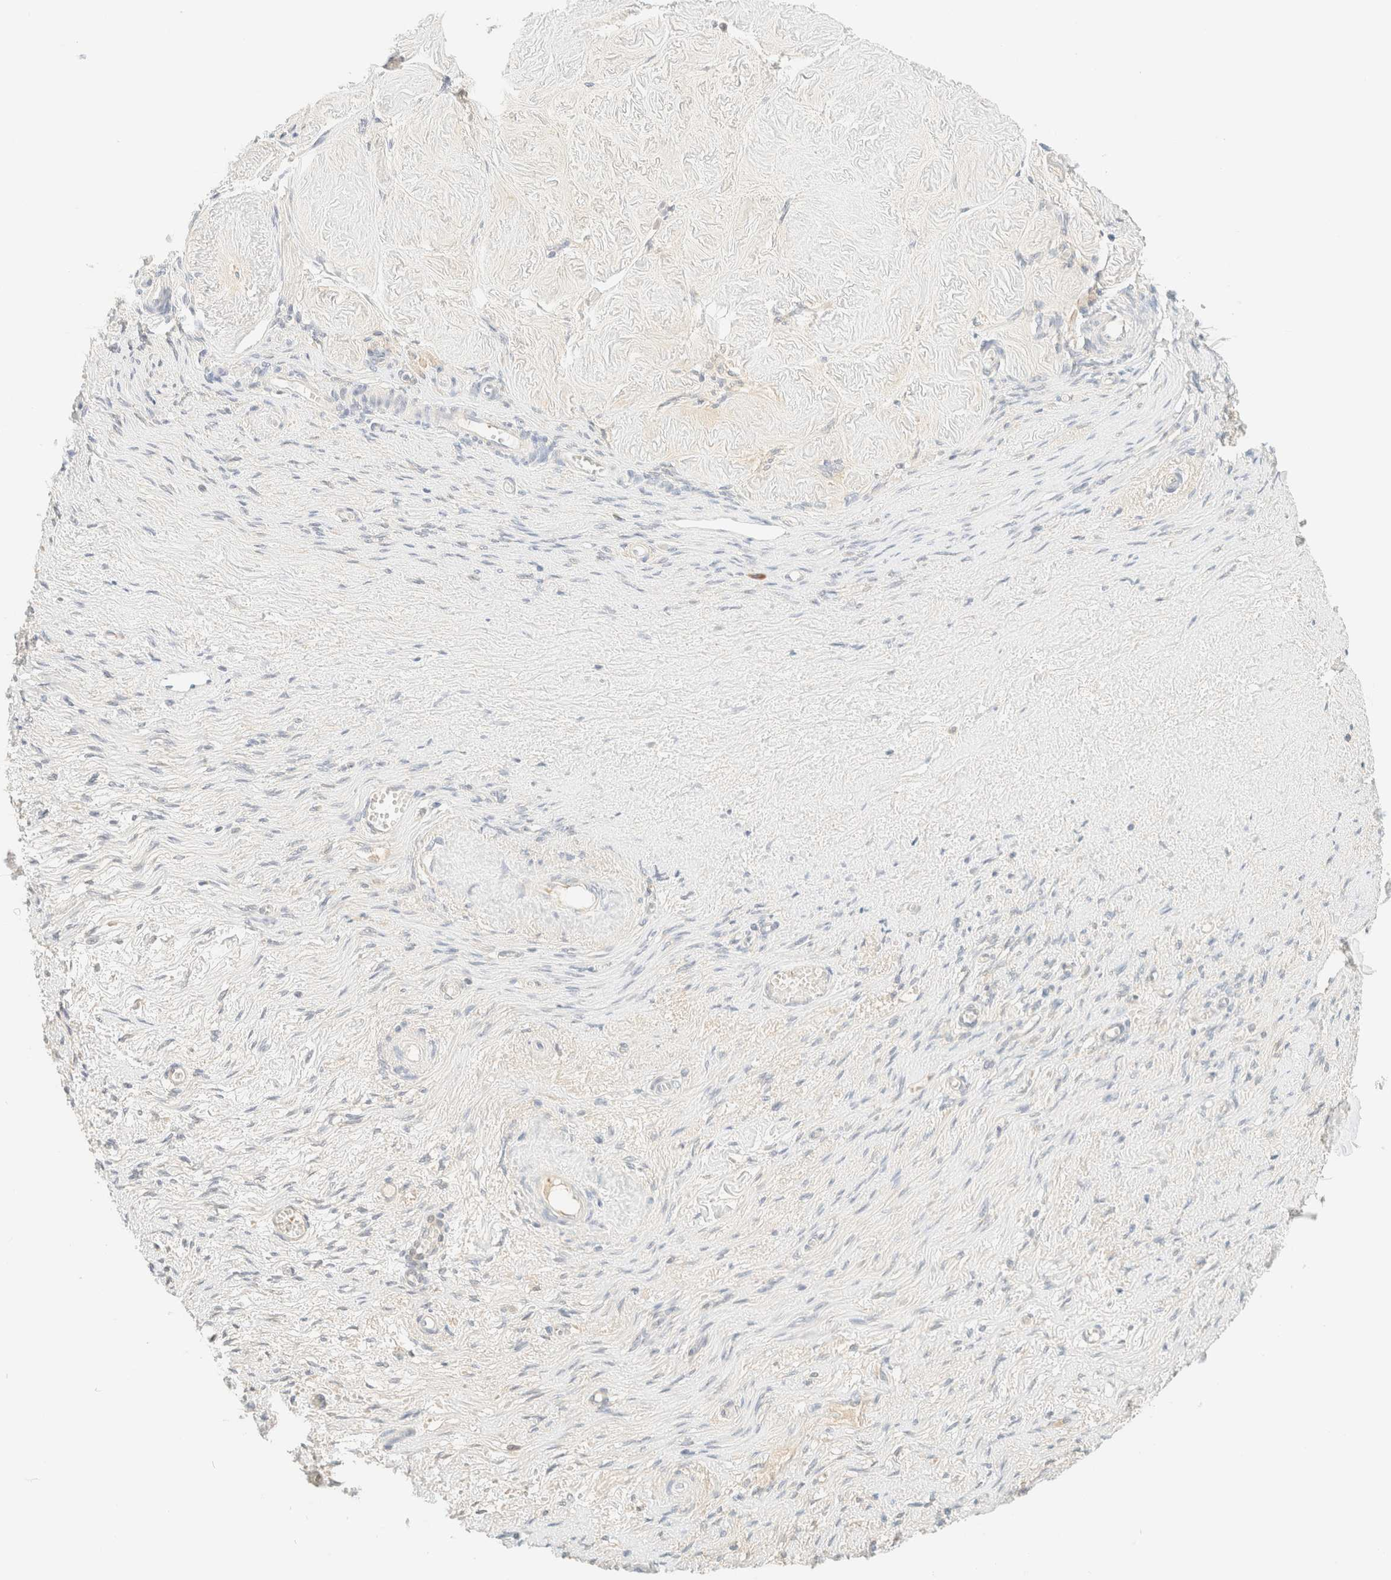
{"staining": {"intensity": "negative", "quantity": "none", "location": "none"}, "tissue": "adipose tissue", "cell_type": "Adipocytes", "image_type": "normal", "snomed": [{"axis": "morphology", "description": "Normal tissue, NOS"}, {"axis": "topography", "description": "Vascular tissue"}, {"axis": "topography", "description": "Fallopian tube"}, {"axis": "topography", "description": "Ovary"}], "caption": "This is an IHC histopathology image of unremarkable human adipose tissue. There is no positivity in adipocytes.", "gene": "FHOD1", "patient": {"sex": "female", "age": 67}}